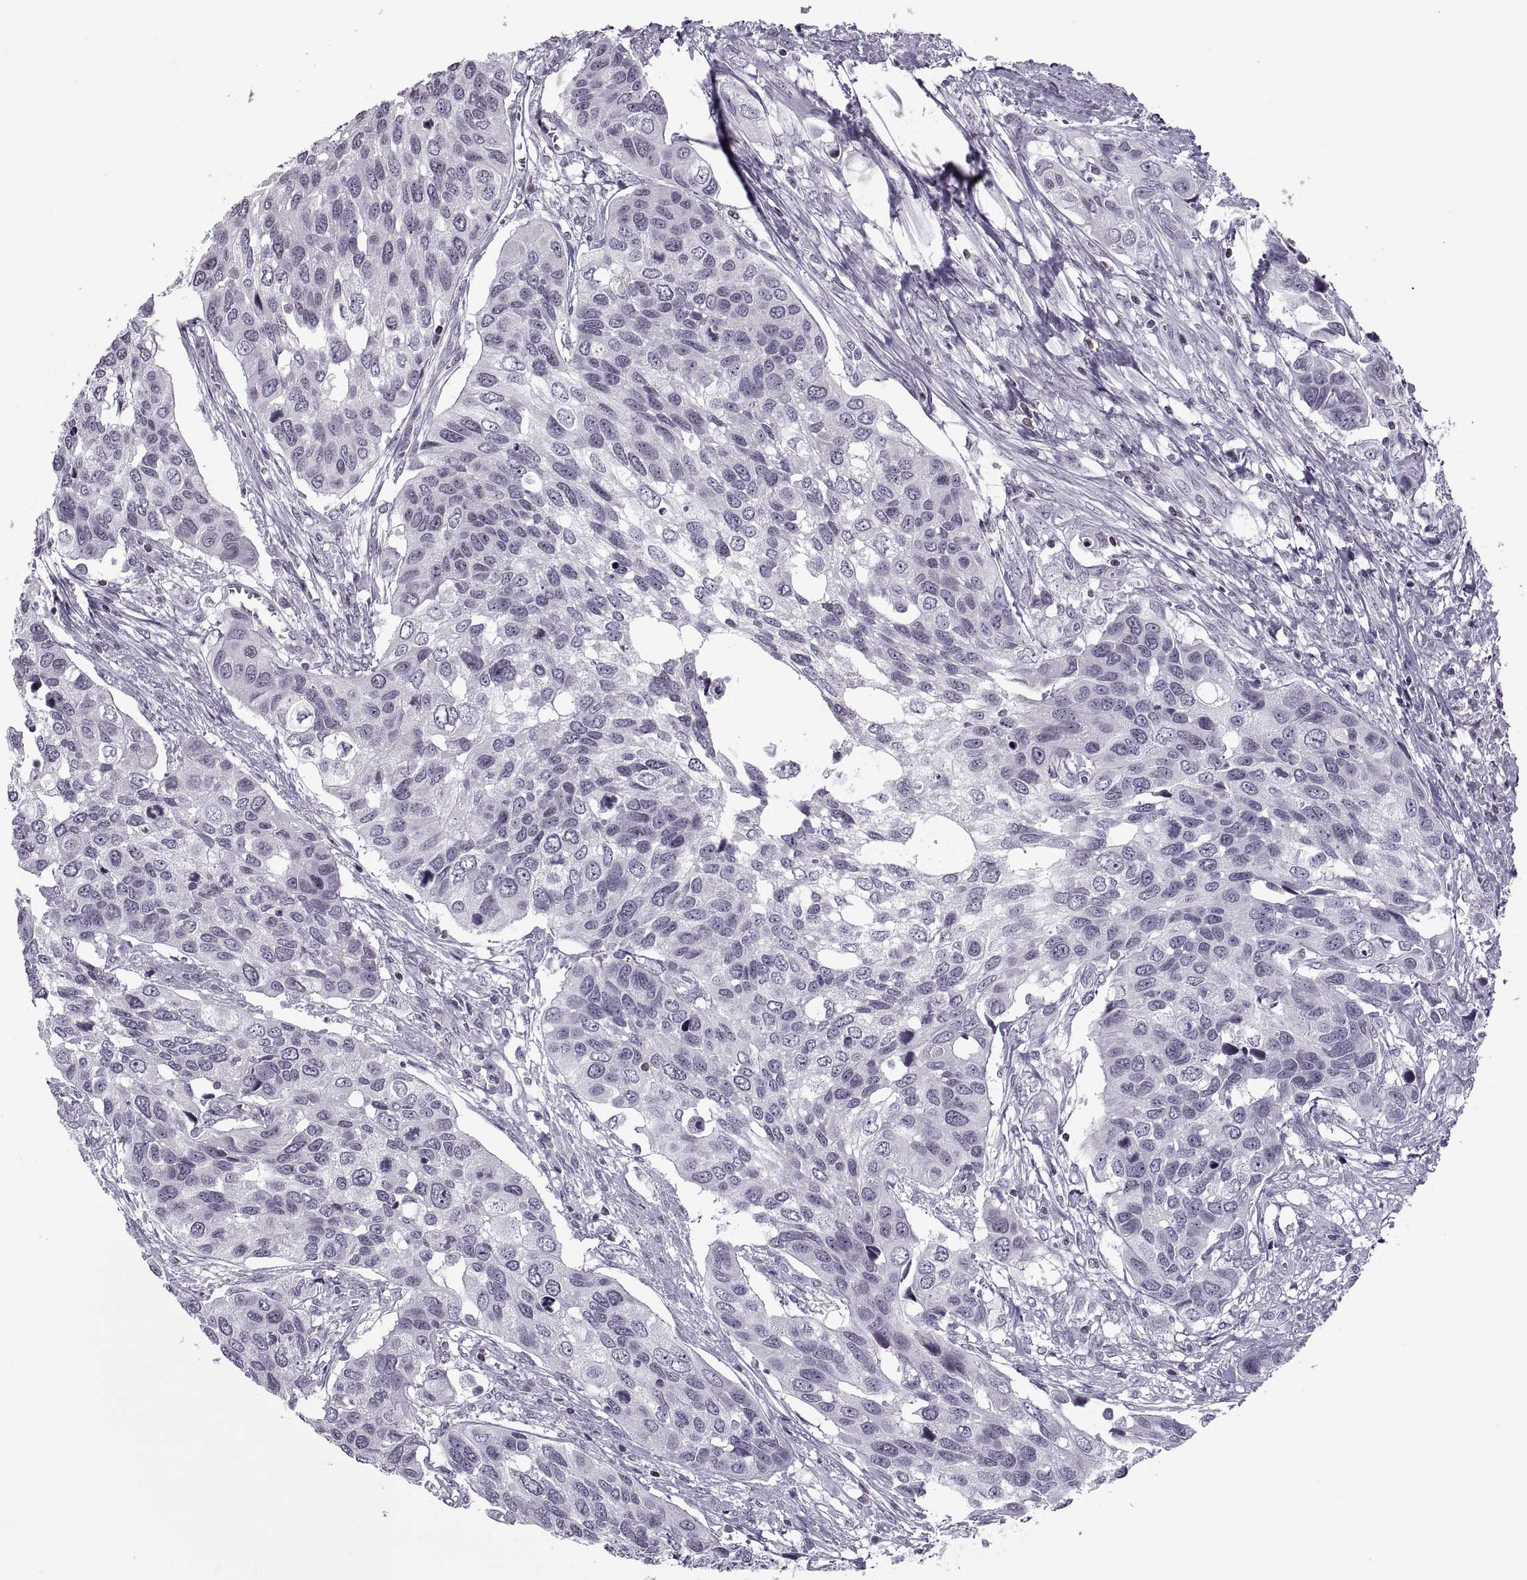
{"staining": {"intensity": "negative", "quantity": "none", "location": "none"}, "tissue": "urothelial cancer", "cell_type": "Tumor cells", "image_type": "cancer", "snomed": [{"axis": "morphology", "description": "Urothelial carcinoma, High grade"}, {"axis": "topography", "description": "Urinary bladder"}], "caption": "High-grade urothelial carcinoma was stained to show a protein in brown. There is no significant staining in tumor cells. (Brightfield microscopy of DAB (3,3'-diaminobenzidine) IHC at high magnification).", "gene": "H1-8", "patient": {"sex": "male", "age": 60}}